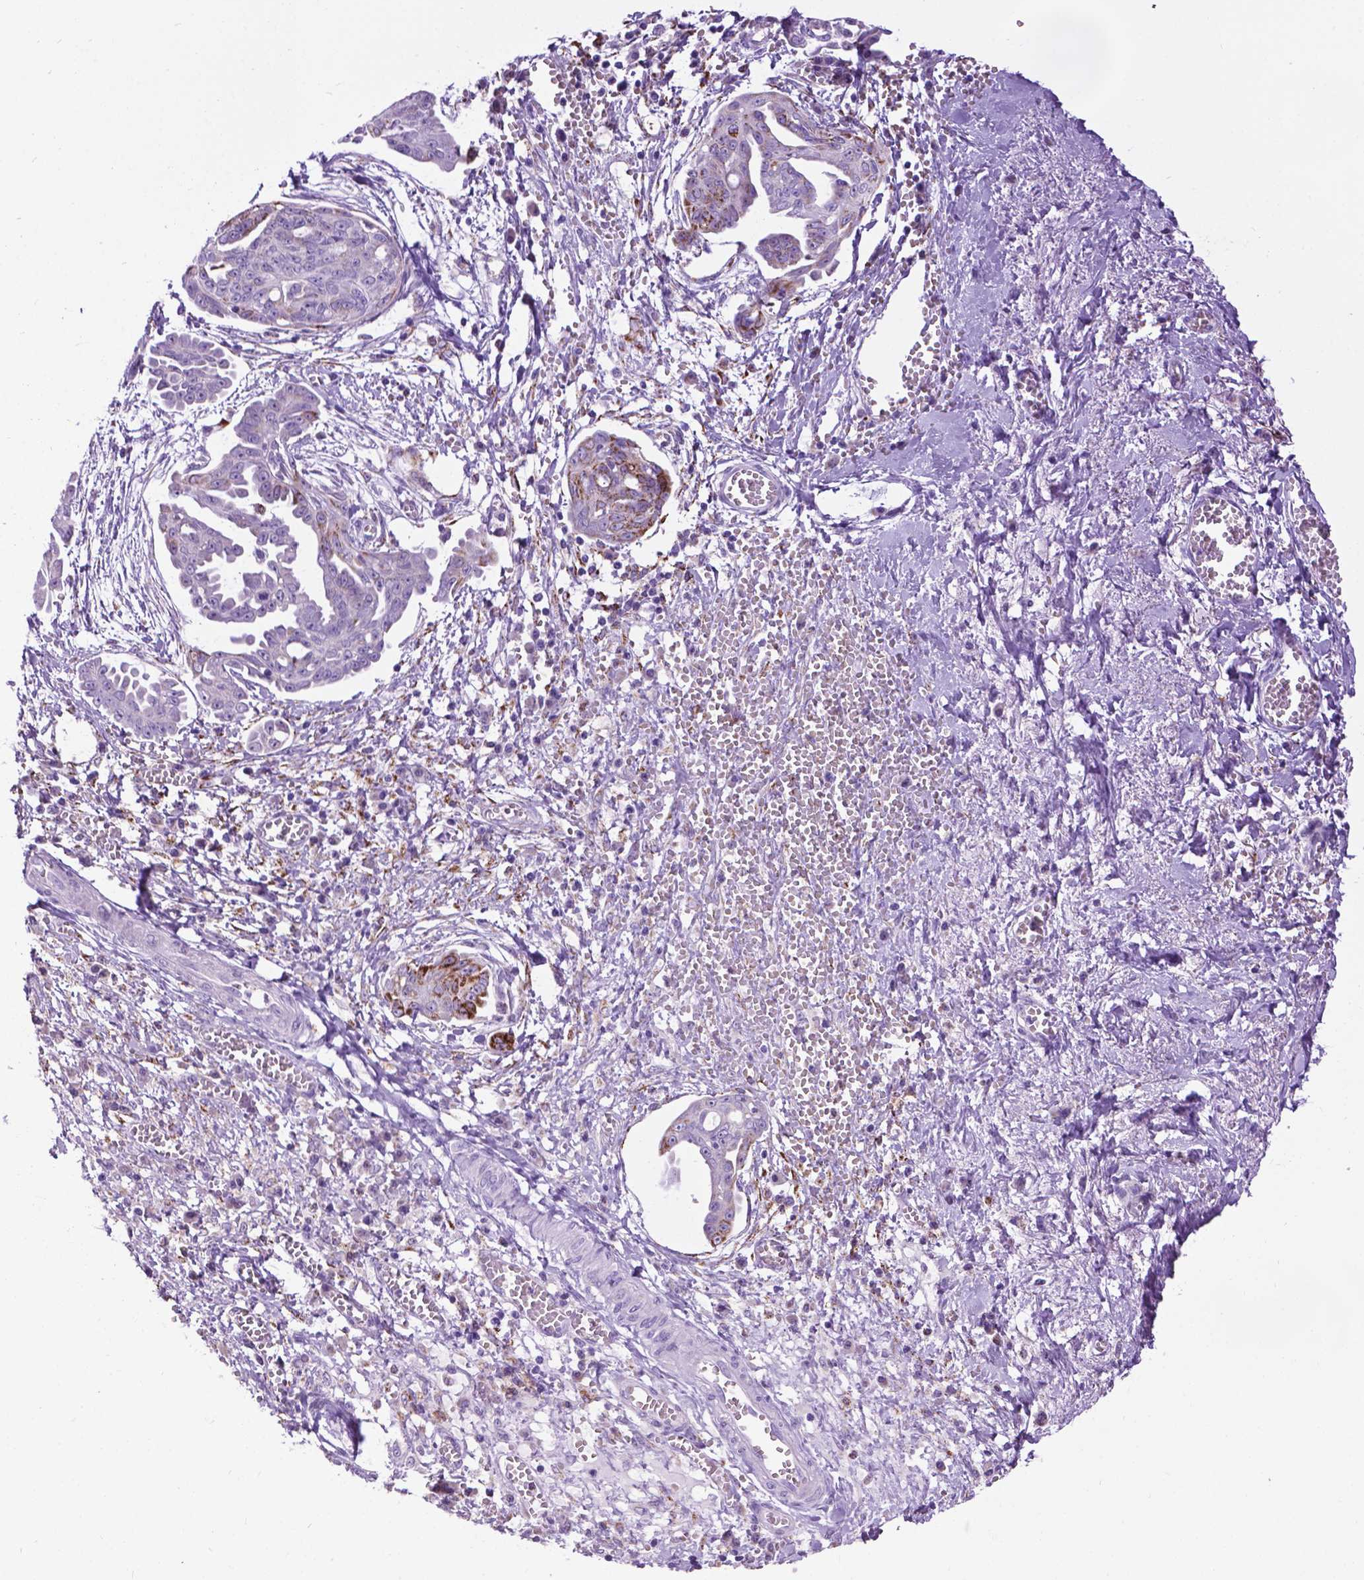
{"staining": {"intensity": "negative", "quantity": "none", "location": "none"}, "tissue": "ovarian cancer", "cell_type": "Tumor cells", "image_type": "cancer", "snomed": [{"axis": "morphology", "description": "Cystadenocarcinoma, serous, NOS"}, {"axis": "topography", "description": "Ovary"}], "caption": "This is an immunohistochemistry (IHC) photomicrograph of serous cystadenocarcinoma (ovarian). There is no expression in tumor cells.", "gene": "TMEM132E", "patient": {"sex": "female", "age": 71}}